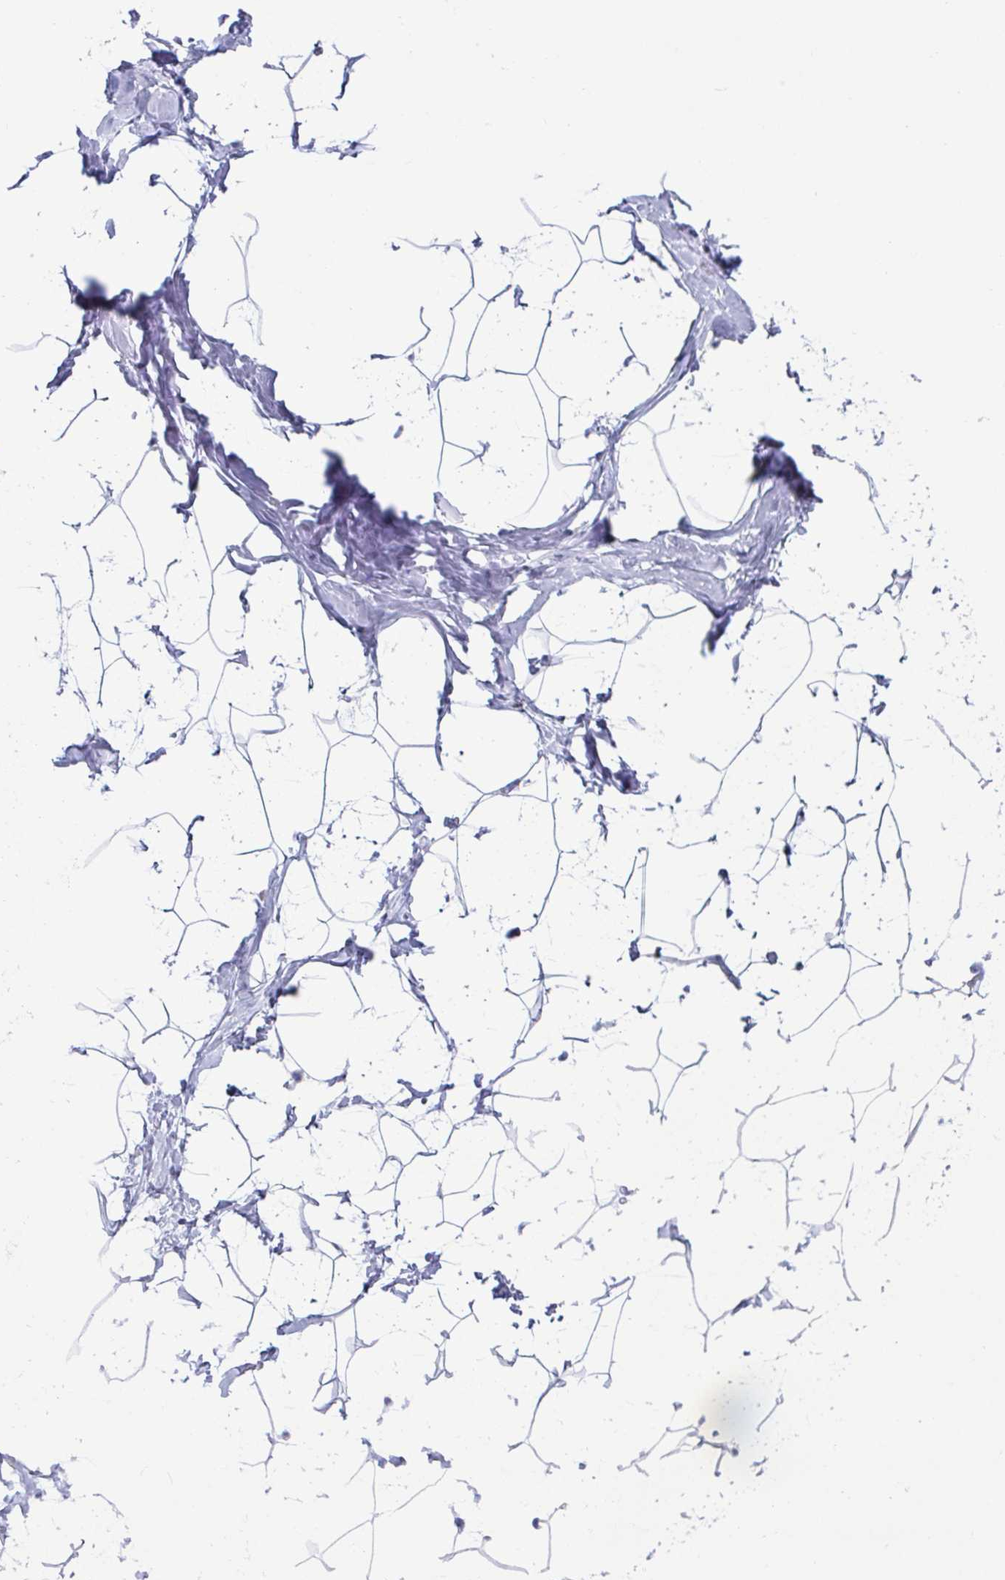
{"staining": {"intensity": "negative", "quantity": "none", "location": "none"}, "tissue": "breast", "cell_type": "Adipocytes", "image_type": "normal", "snomed": [{"axis": "morphology", "description": "Normal tissue, NOS"}, {"axis": "topography", "description": "Breast"}], "caption": "This is a photomicrograph of immunohistochemistry (IHC) staining of benign breast, which shows no expression in adipocytes. (IHC, brightfield microscopy, high magnification).", "gene": "CREG2", "patient": {"sex": "female", "age": 32}}